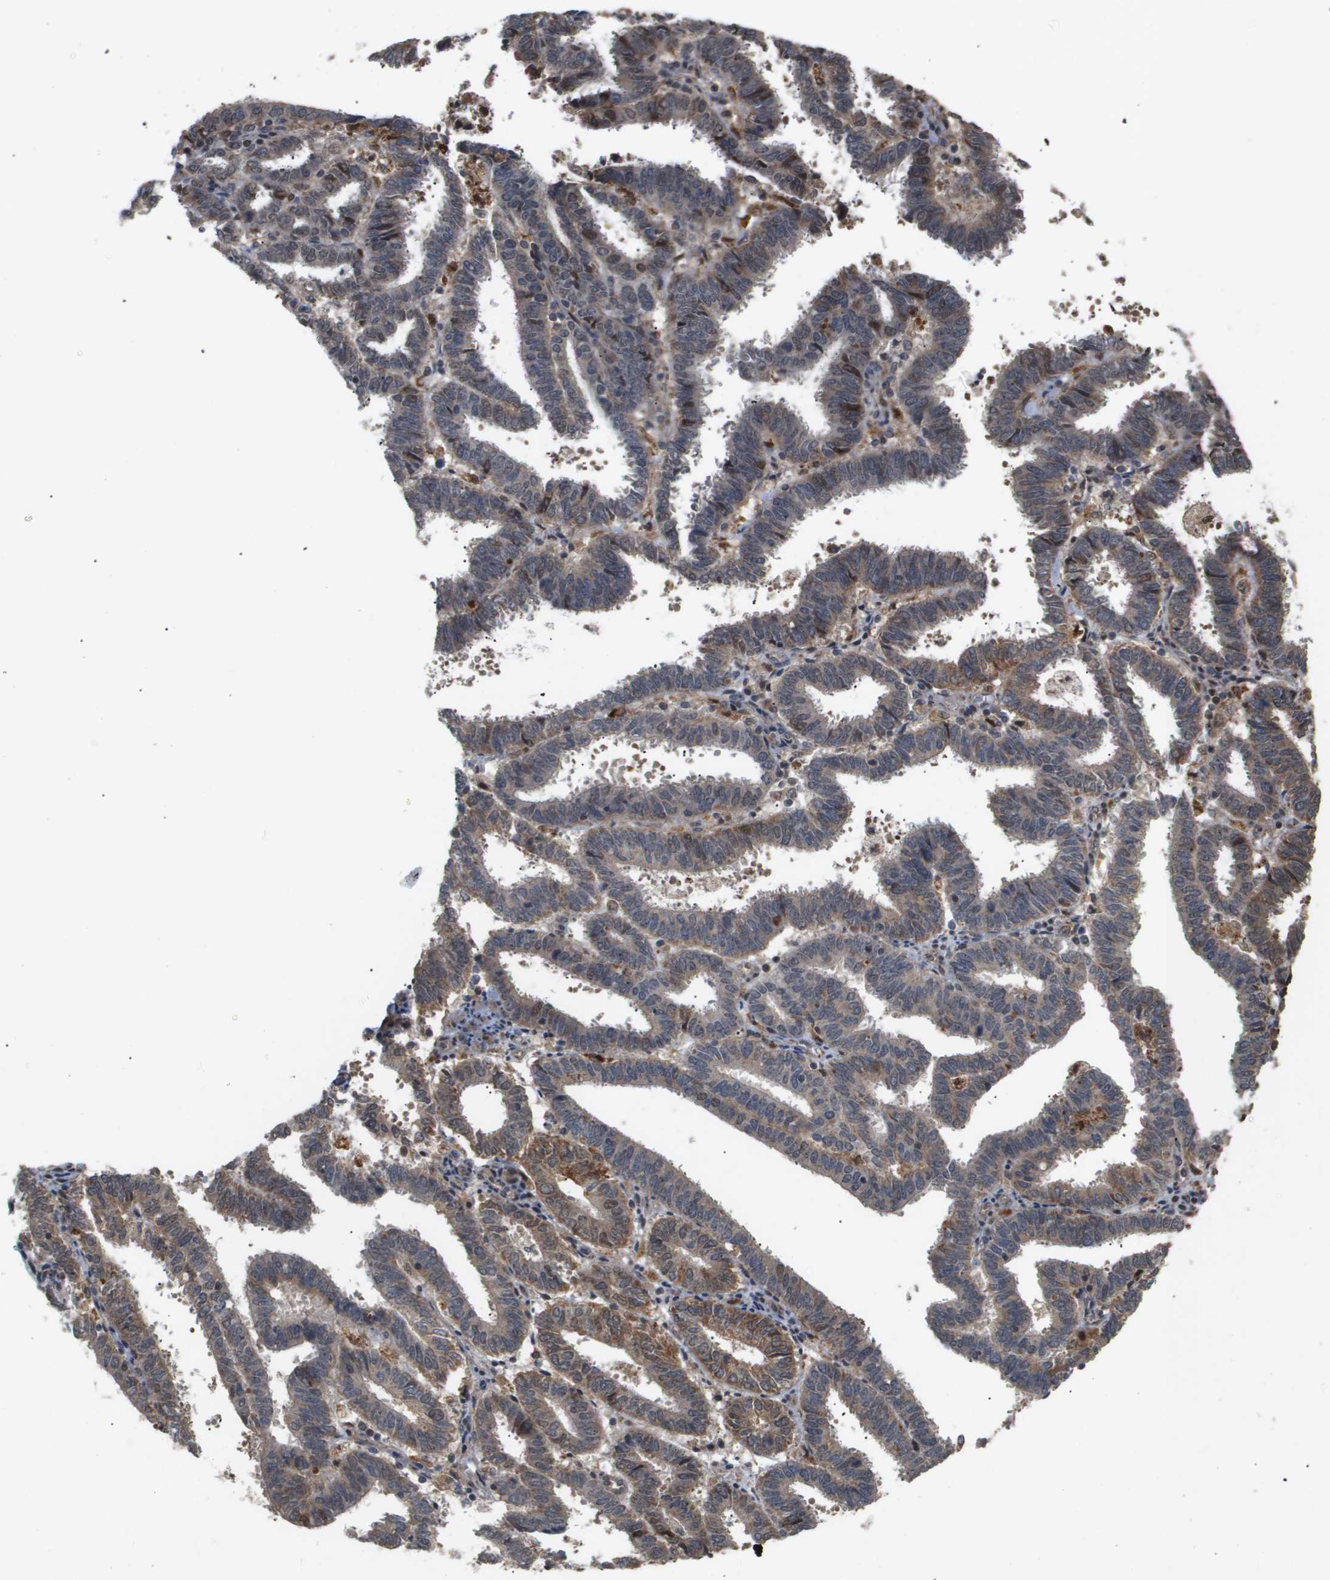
{"staining": {"intensity": "weak", "quantity": ">75%", "location": "cytoplasmic/membranous"}, "tissue": "endometrial cancer", "cell_type": "Tumor cells", "image_type": "cancer", "snomed": [{"axis": "morphology", "description": "Adenocarcinoma, NOS"}, {"axis": "topography", "description": "Uterus"}], "caption": "An IHC micrograph of tumor tissue is shown. Protein staining in brown highlights weak cytoplasmic/membranous positivity in endometrial cancer within tumor cells. The protein is shown in brown color, while the nuclei are stained blue.", "gene": "PDGFB", "patient": {"sex": "female", "age": 83}}